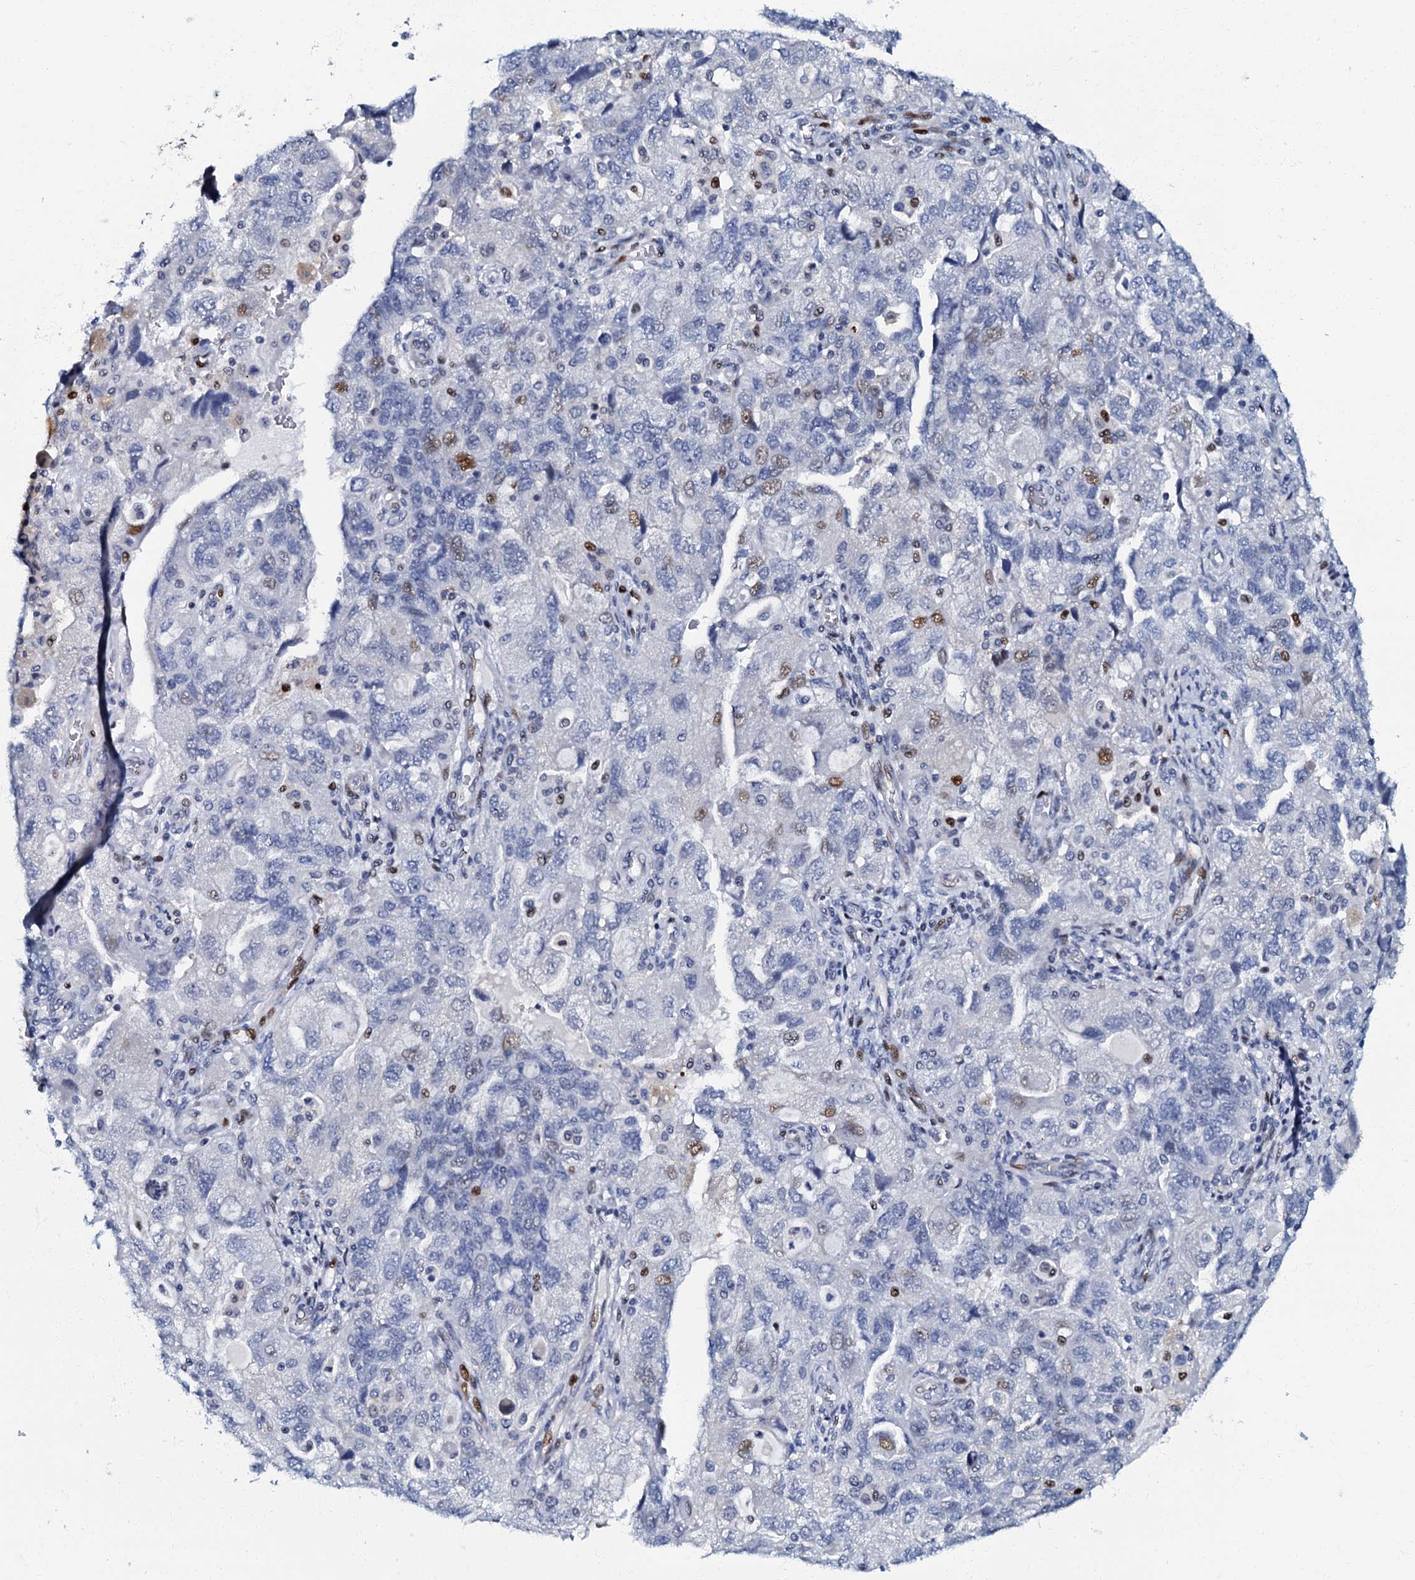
{"staining": {"intensity": "moderate", "quantity": "<25%", "location": "nuclear"}, "tissue": "ovarian cancer", "cell_type": "Tumor cells", "image_type": "cancer", "snomed": [{"axis": "morphology", "description": "Carcinoma, NOS"}, {"axis": "morphology", "description": "Cystadenocarcinoma, serous, NOS"}, {"axis": "topography", "description": "Ovary"}], "caption": "Immunohistochemical staining of human serous cystadenocarcinoma (ovarian) reveals moderate nuclear protein expression in about <25% of tumor cells.", "gene": "MFSD5", "patient": {"sex": "female", "age": 69}}